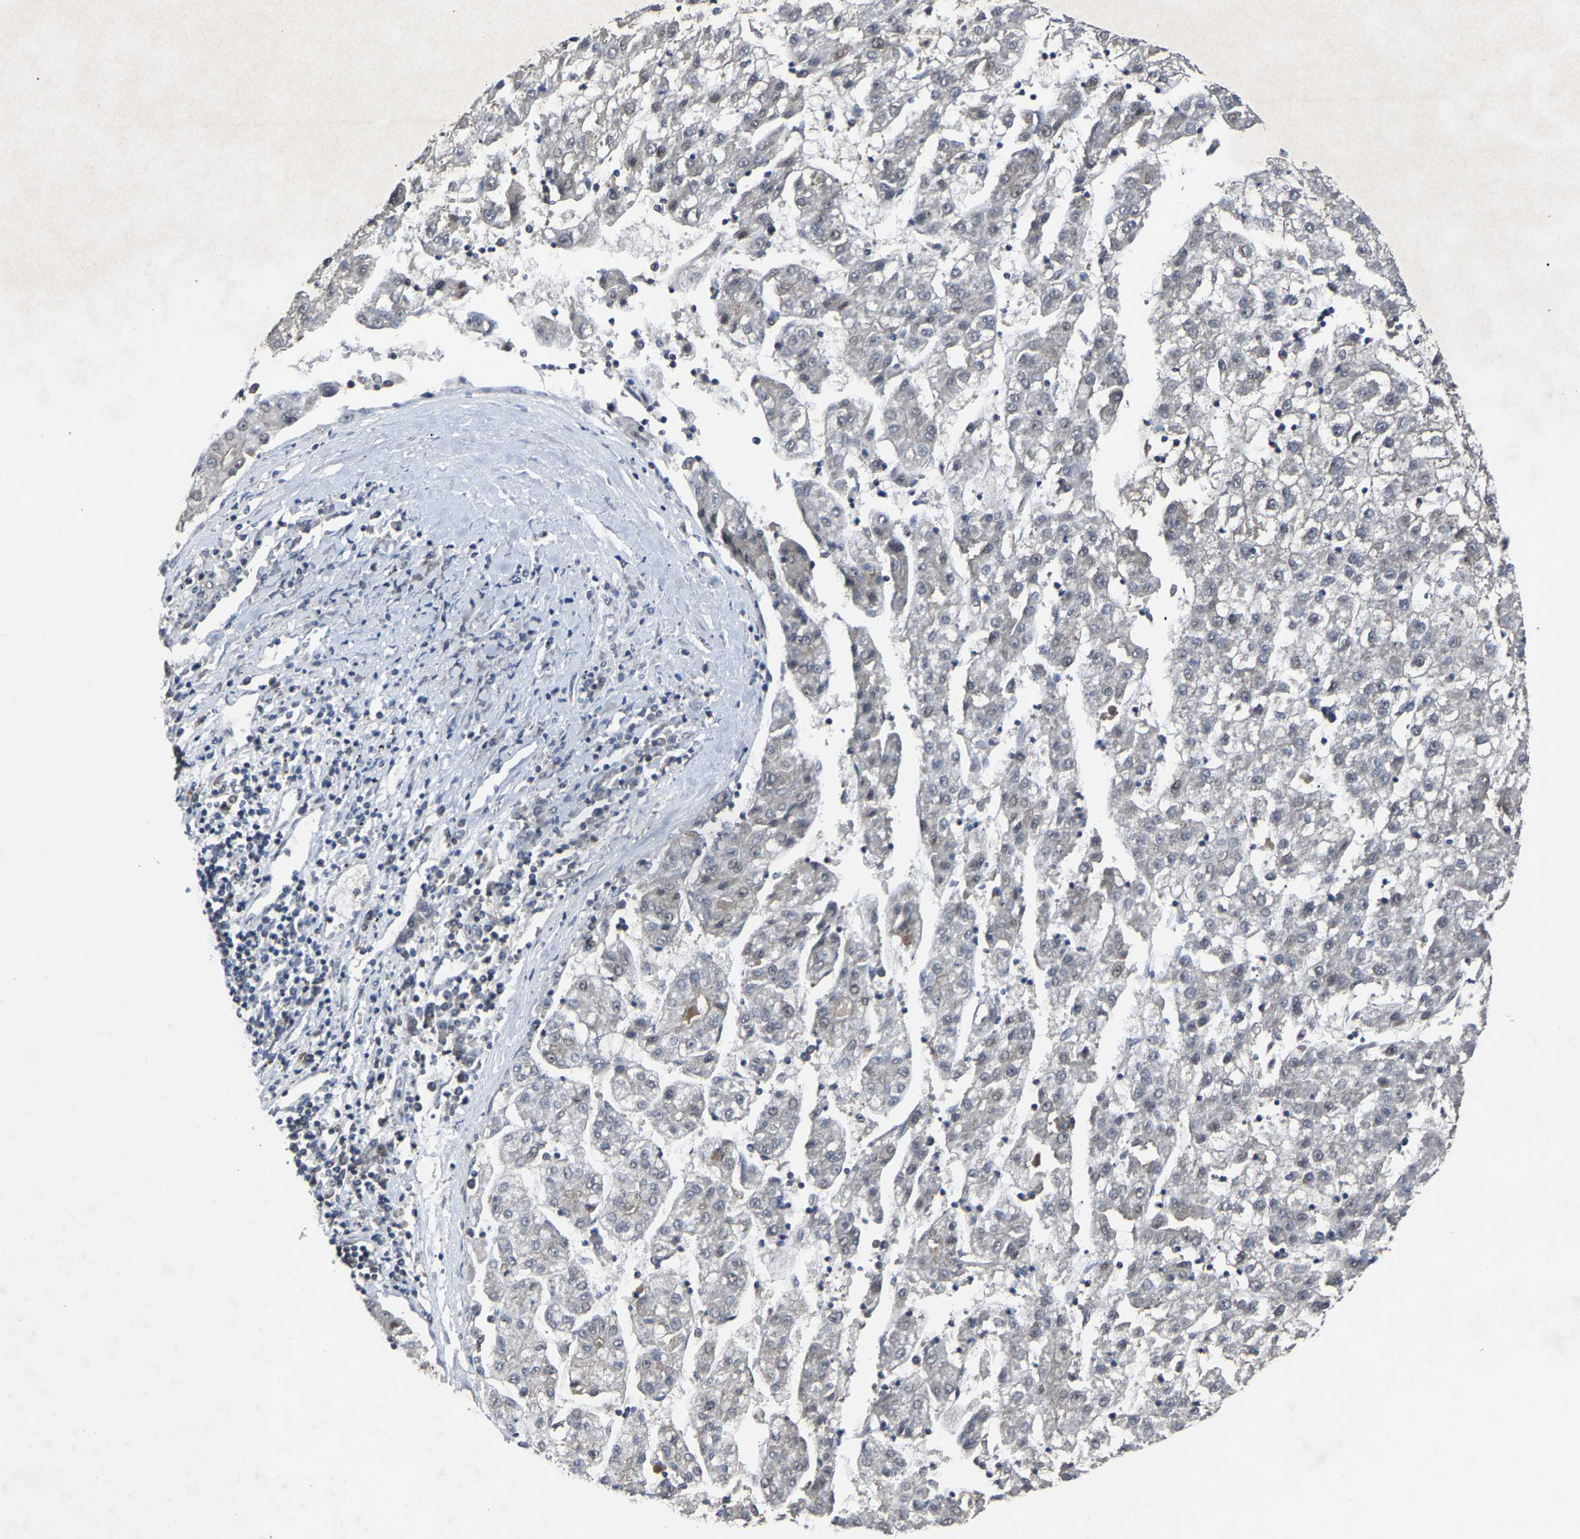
{"staining": {"intensity": "negative", "quantity": "none", "location": "none"}, "tissue": "liver cancer", "cell_type": "Tumor cells", "image_type": "cancer", "snomed": [{"axis": "morphology", "description": "Carcinoma, Hepatocellular, NOS"}, {"axis": "topography", "description": "Liver"}], "caption": "Immunohistochemical staining of liver cancer exhibits no significant staining in tumor cells. (DAB immunohistochemistry, high magnification).", "gene": "LSM8", "patient": {"sex": "male", "age": 72}}